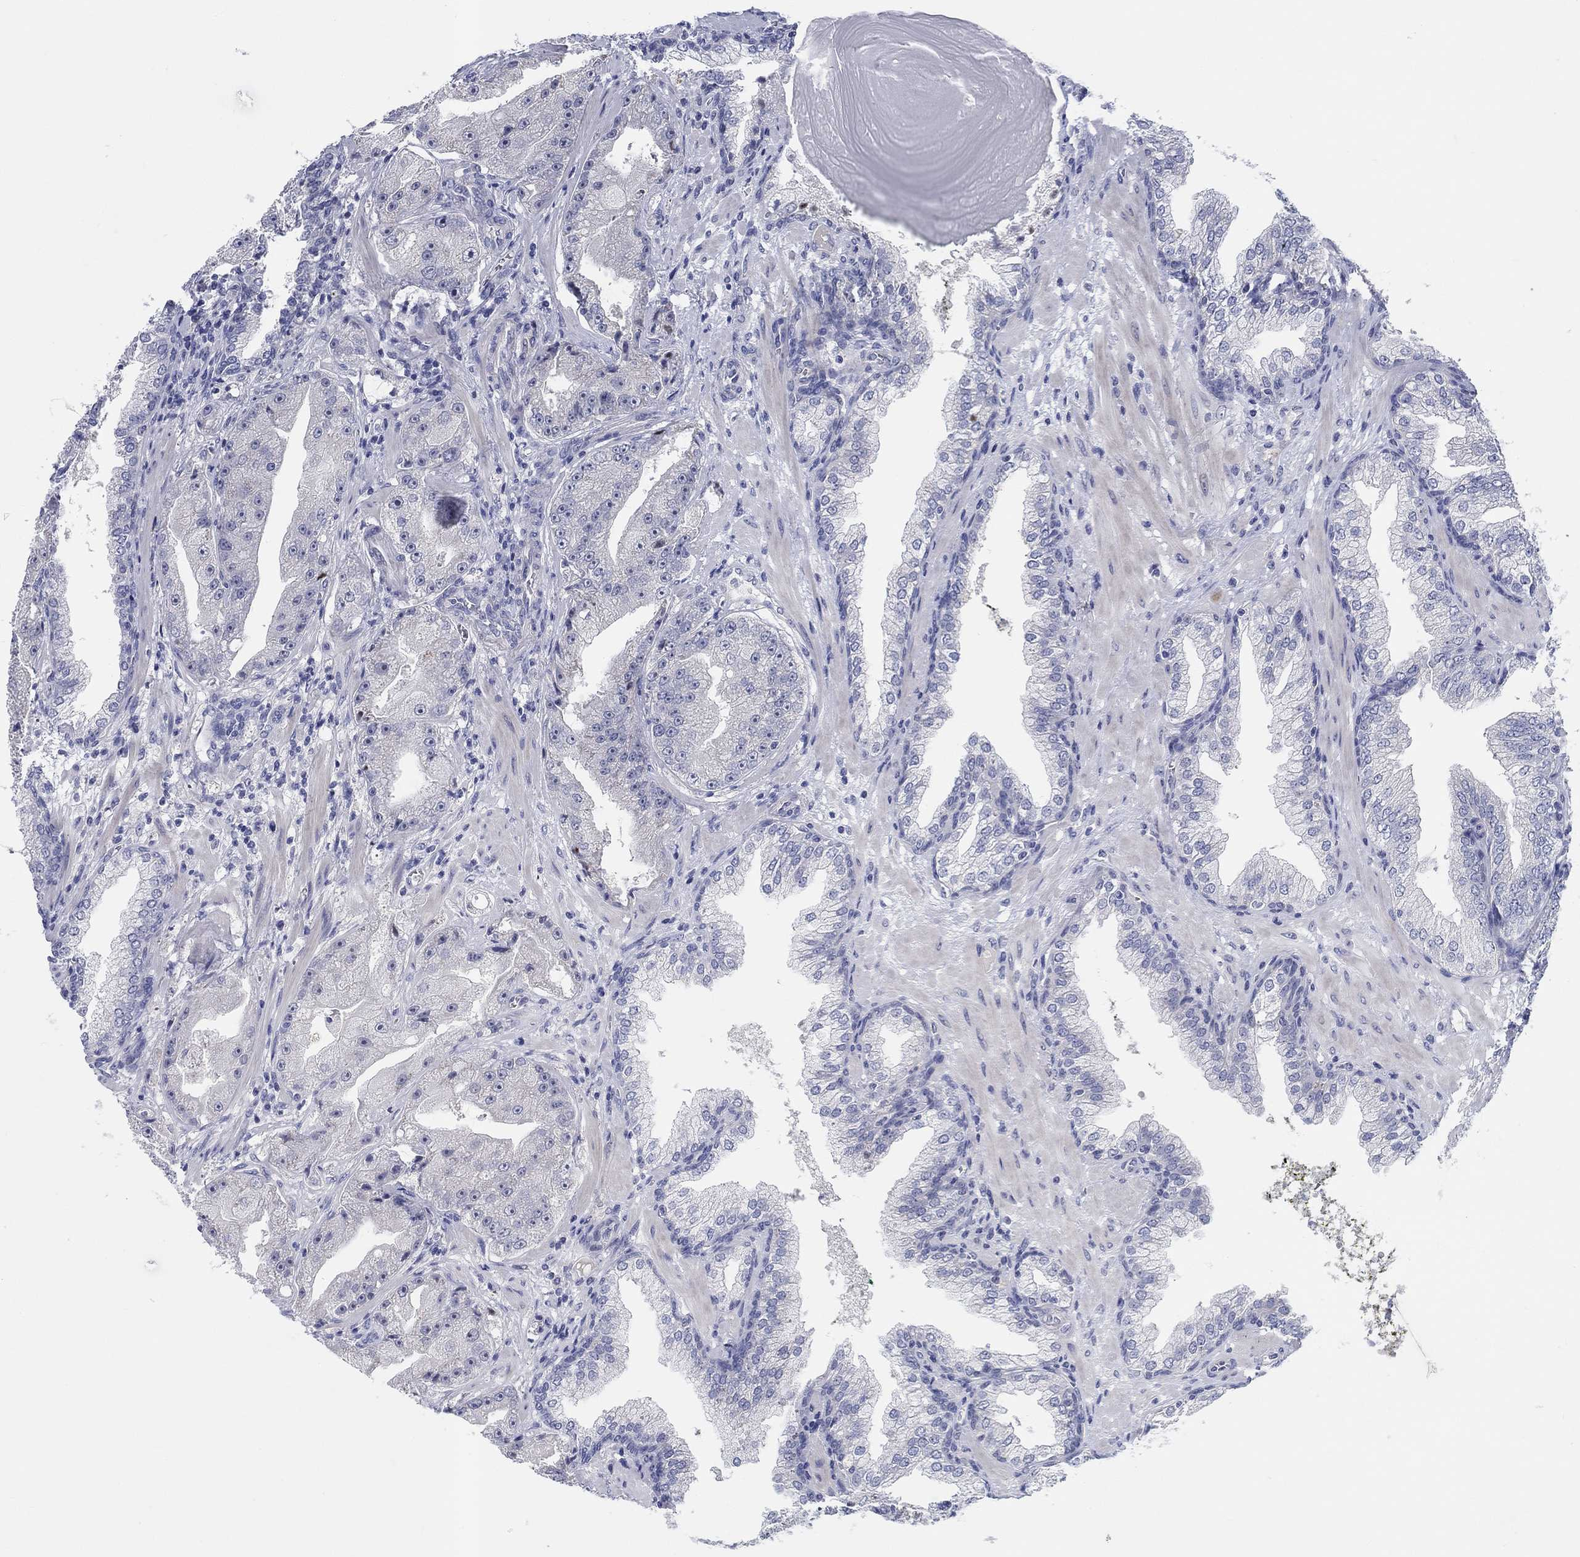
{"staining": {"intensity": "negative", "quantity": "none", "location": "none"}, "tissue": "prostate cancer", "cell_type": "Tumor cells", "image_type": "cancer", "snomed": [{"axis": "morphology", "description": "Adenocarcinoma, Low grade"}, {"axis": "topography", "description": "Prostate"}], "caption": "Tumor cells are negative for brown protein staining in prostate cancer.", "gene": "SMIM18", "patient": {"sex": "male", "age": 62}}